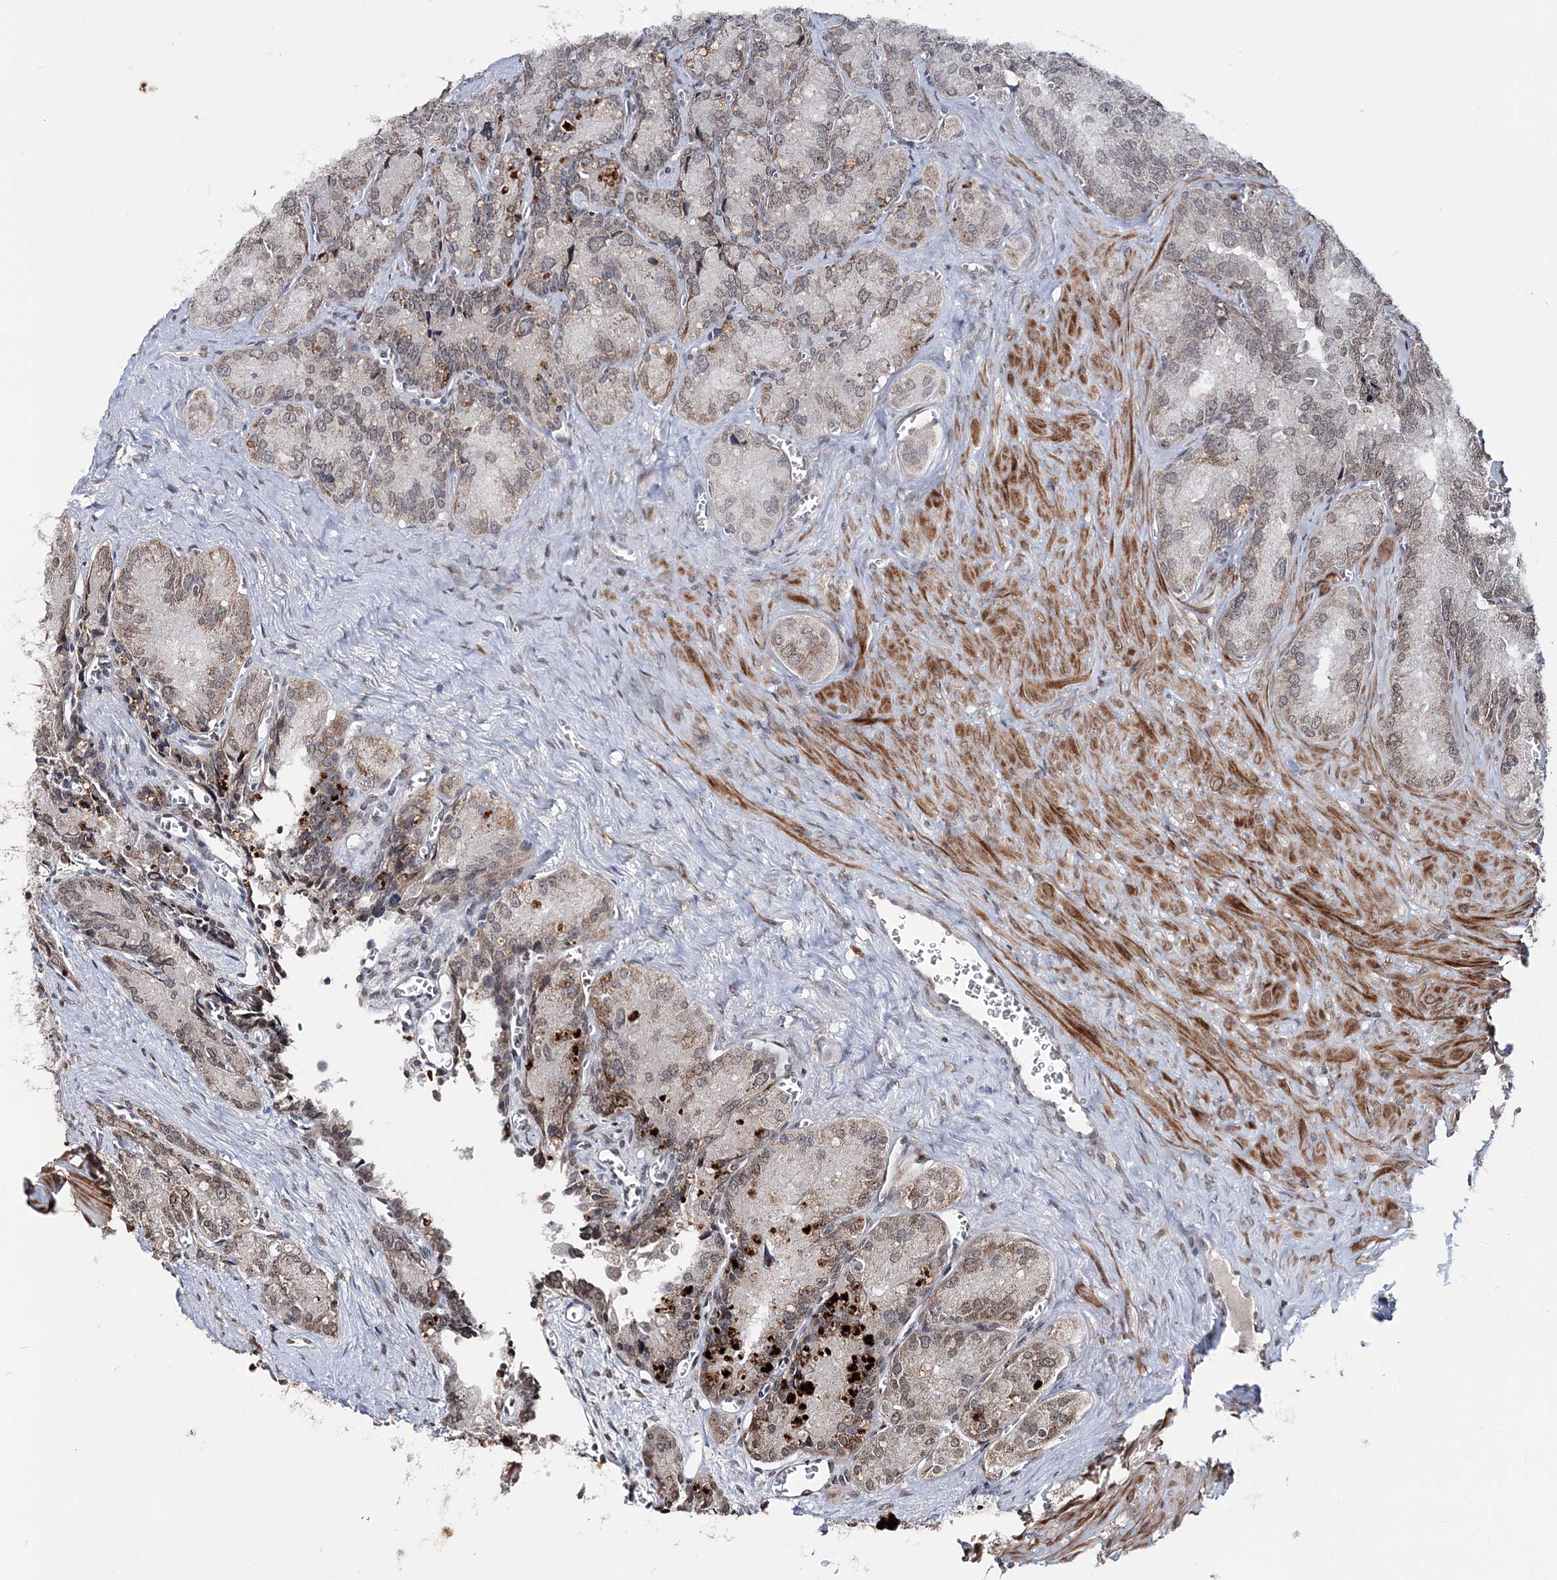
{"staining": {"intensity": "moderate", "quantity": "25%-75%", "location": "cytoplasmic/membranous,nuclear"}, "tissue": "seminal vesicle", "cell_type": "Glandular cells", "image_type": "normal", "snomed": [{"axis": "morphology", "description": "Normal tissue, NOS"}, {"axis": "topography", "description": "Seminal veicle"}], "caption": "Seminal vesicle stained for a protein exhibits moderate cytoplasmic/membranous,nuclear positivity in glandular cells.", "gene": "SOWAHB", "patient": {"sex": "male", "age": 62}}